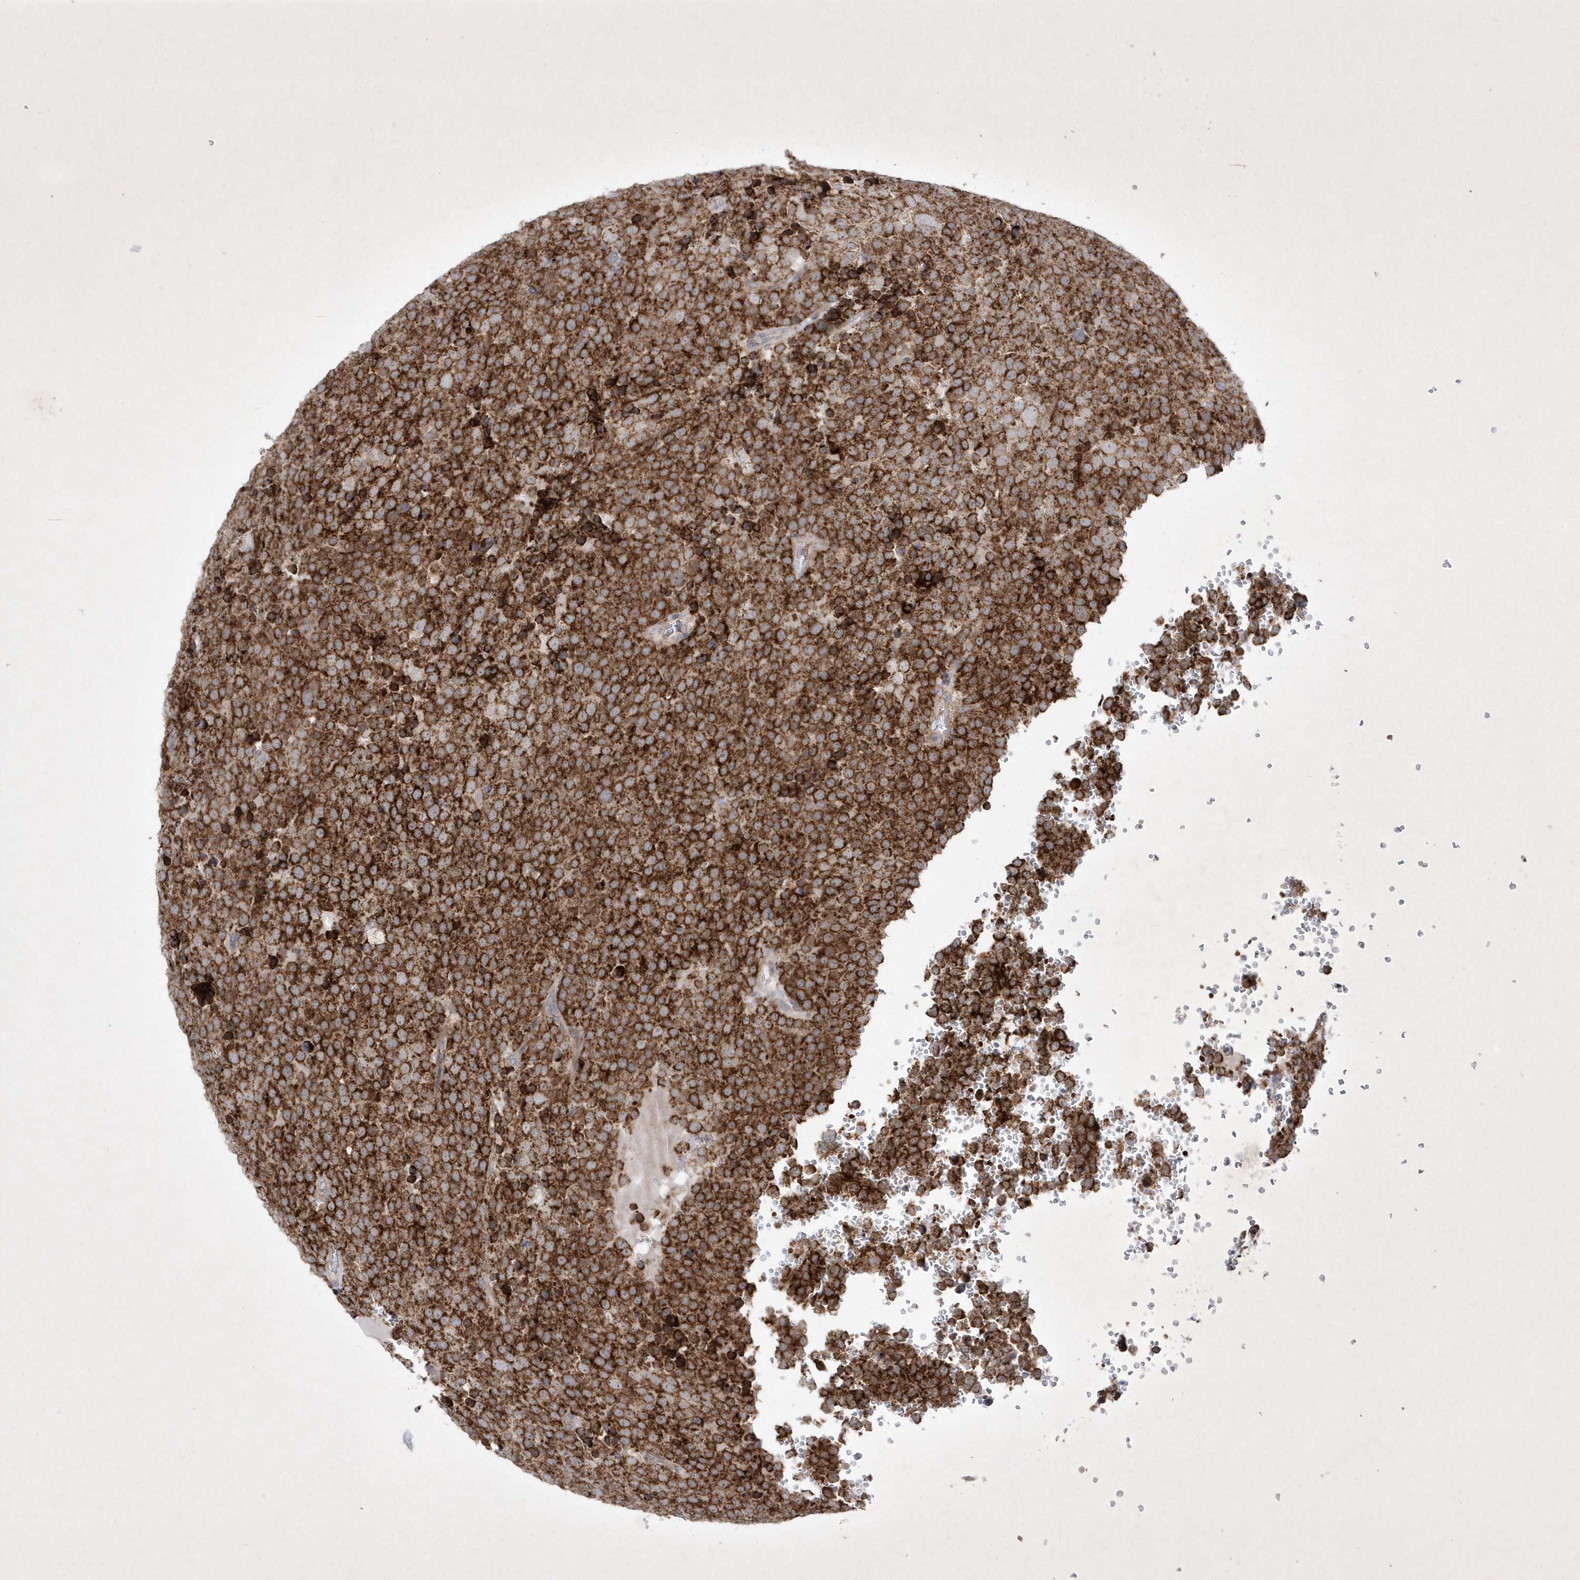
{"staining": {"intensity": "strong", "quantity": ">75%", "location": "cytoplasmic/membranous"}, "tissue": "testis cancer", "cell_type": "Tumor cells", "image_type": "cancer", "snomed": [{"axis": "morphology", "description": "Seminoma, NOS"}, {"axis": "topography", "description": "Testis"}], "caption": "Immunohistochemistry (IHC) image of human testis cancer stained for a protein (brown), which demonstrates high levels of strong cytoplasmic/membranous expression in approximately >75% of tumor cells.", "gene": "OPA1", "patient": {"sex": "male", "age": 71}}